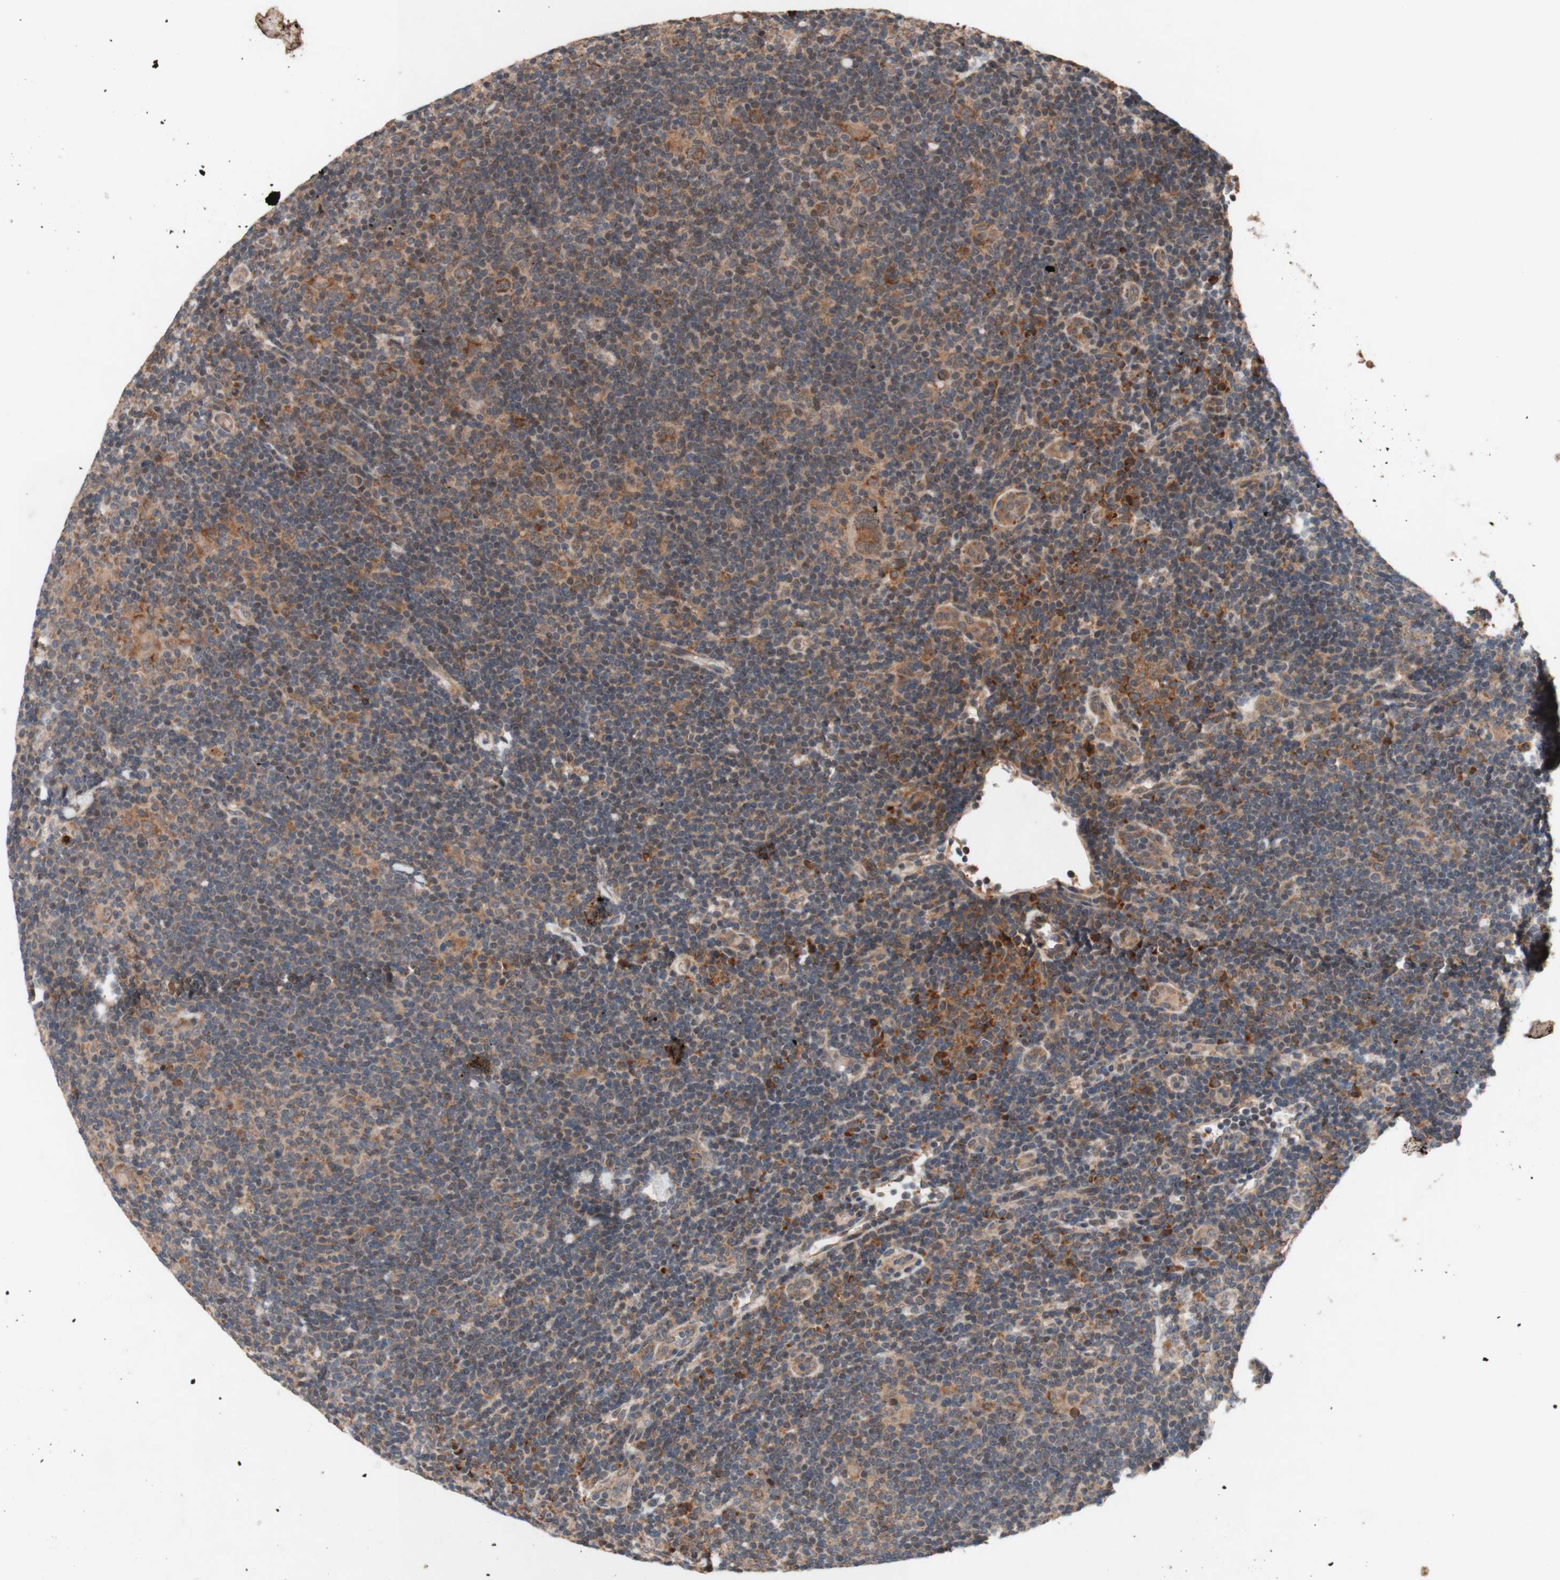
{"staining": {"intensity": "moderate", "quantity": ">75%", "location": "cytoplasmic/membranous"}, "tissue": "lymphoma", "cell_type": "Tumor cells", "image_type": "cancer", "snomed": [{"axis": "morphology", "description": "Hodgkin's disease, NOS"}, {"axis": "topography", "description": "Lymph node"}], "caption": "Protein expression analysis of Hodgkin's disease exhibits moderate cytoplasmic/membranous expression in about >75% of tumor cells.", "gene": "DDOST", "patient": {"sex": "female", "age": 57}}